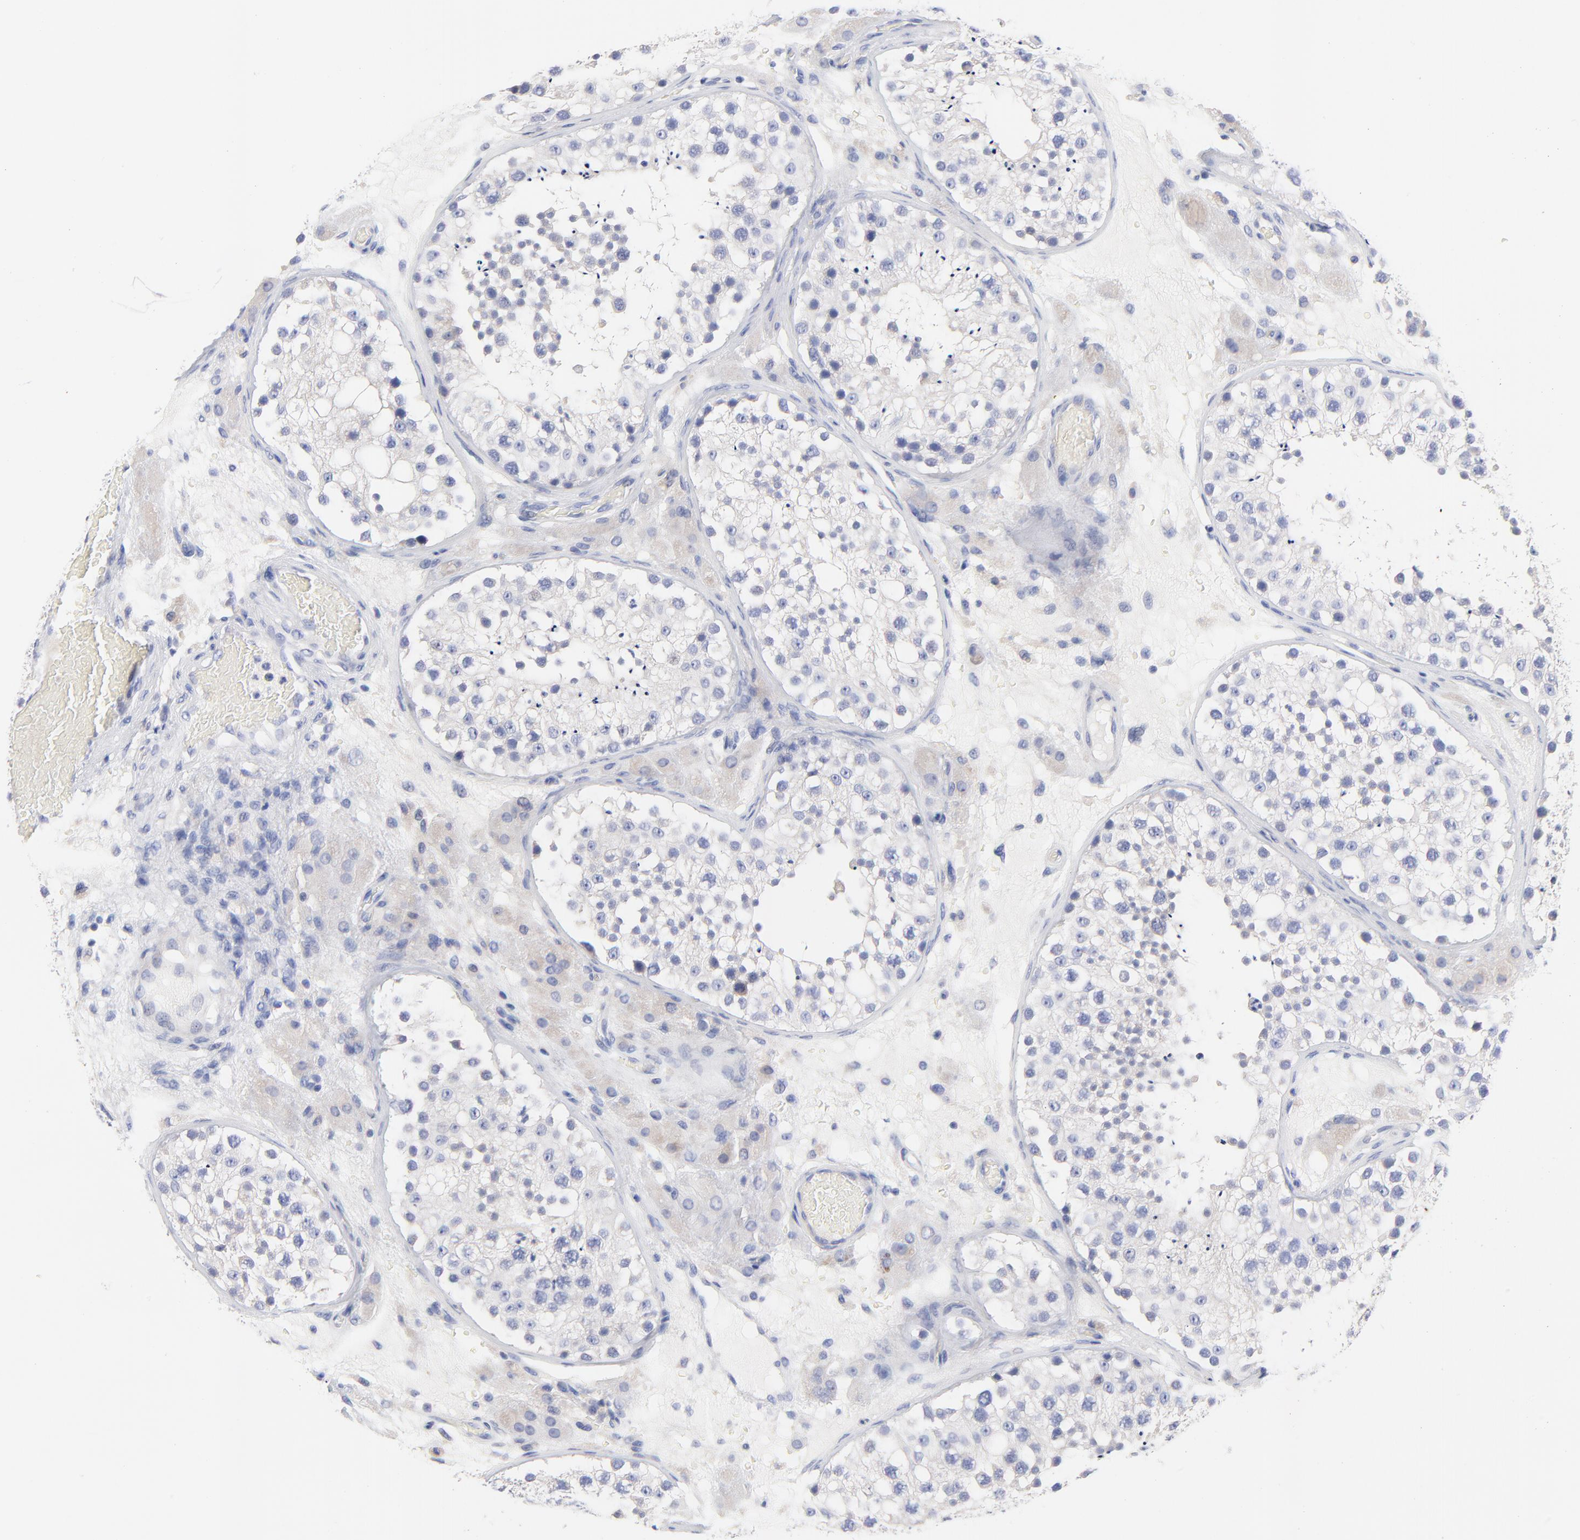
{"staining": {"intensity": "negative", "quantity": "none", "location": "none"}, "tissue": "testis", "cell_type": "Cells in seminiferous ducts", "image_type": "normal", "snomed": [{"axis": "morphology", "description": "Normal tissue, NOS"}, {"axis": "topography", "description": "Testis"}], "caption": "Cells in seminiferous ducts show no significant protein staining in unremarkable testis. (DAB (3,3'-diaminobenzidine) IHC, high magnification).", "gene": "FBXO10", "patient": {"sex": "male", "age": 26}}